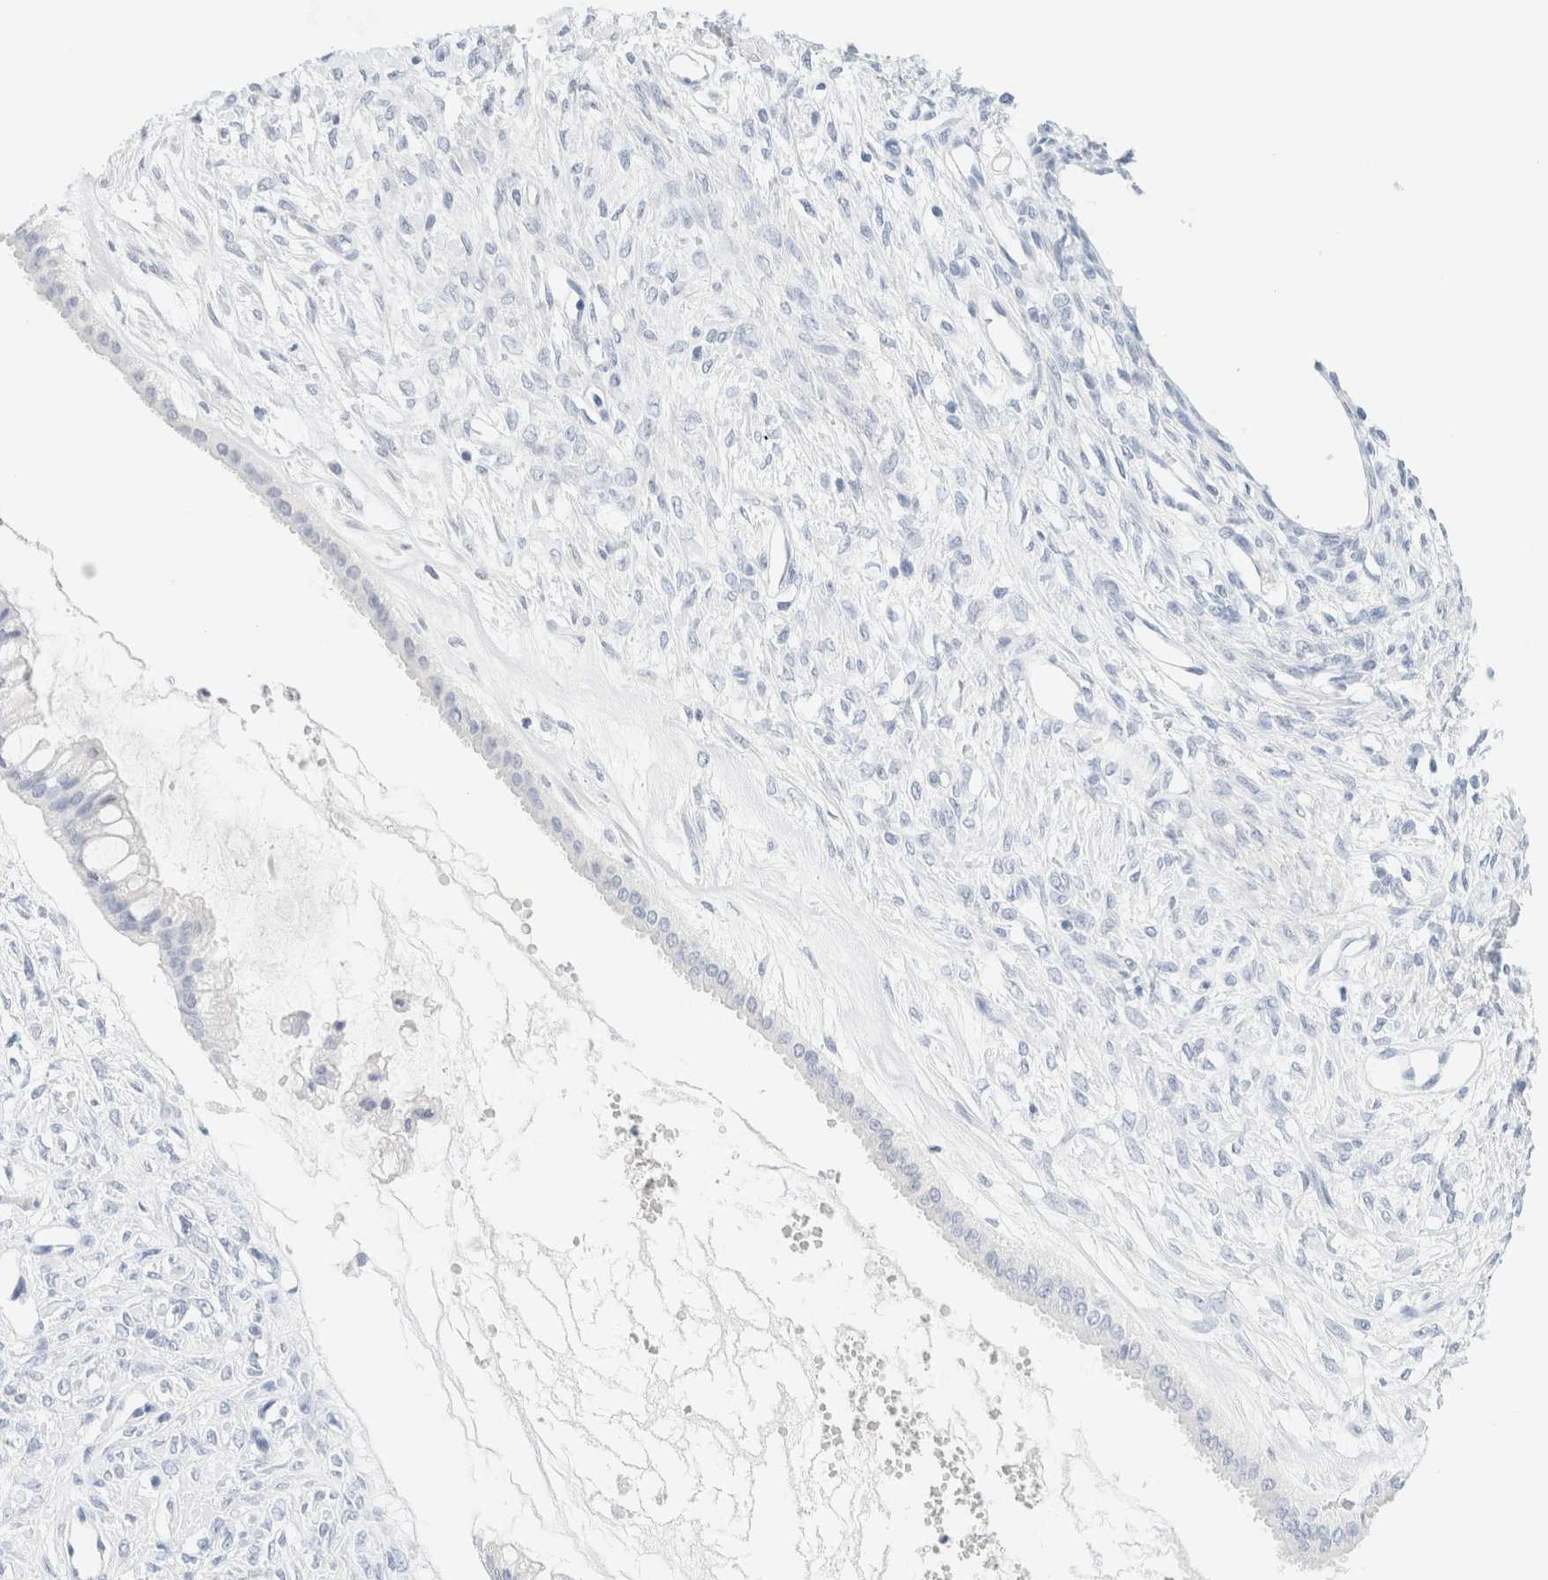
{"staining": {"intensity": "negative", "quantity": "none", "location": "none"}, "tissue": "ovarian cancer", "cell_type": "Tumor cells", "image_type": "cancer", "snomed": [{"axis": "morphology", "description": "Cystadenocarcinoma, mucinous, NOS"}, {"axis": "topography", "description": "Ovary"}], "caption": "DAB immunohistochemical staining of human ovarian cancer (mucinous cystadenocarcinoma) displays no significant expression in tumor cells.", "gene": "DPYS", "patient": {"sex": "female", "age": 73}}